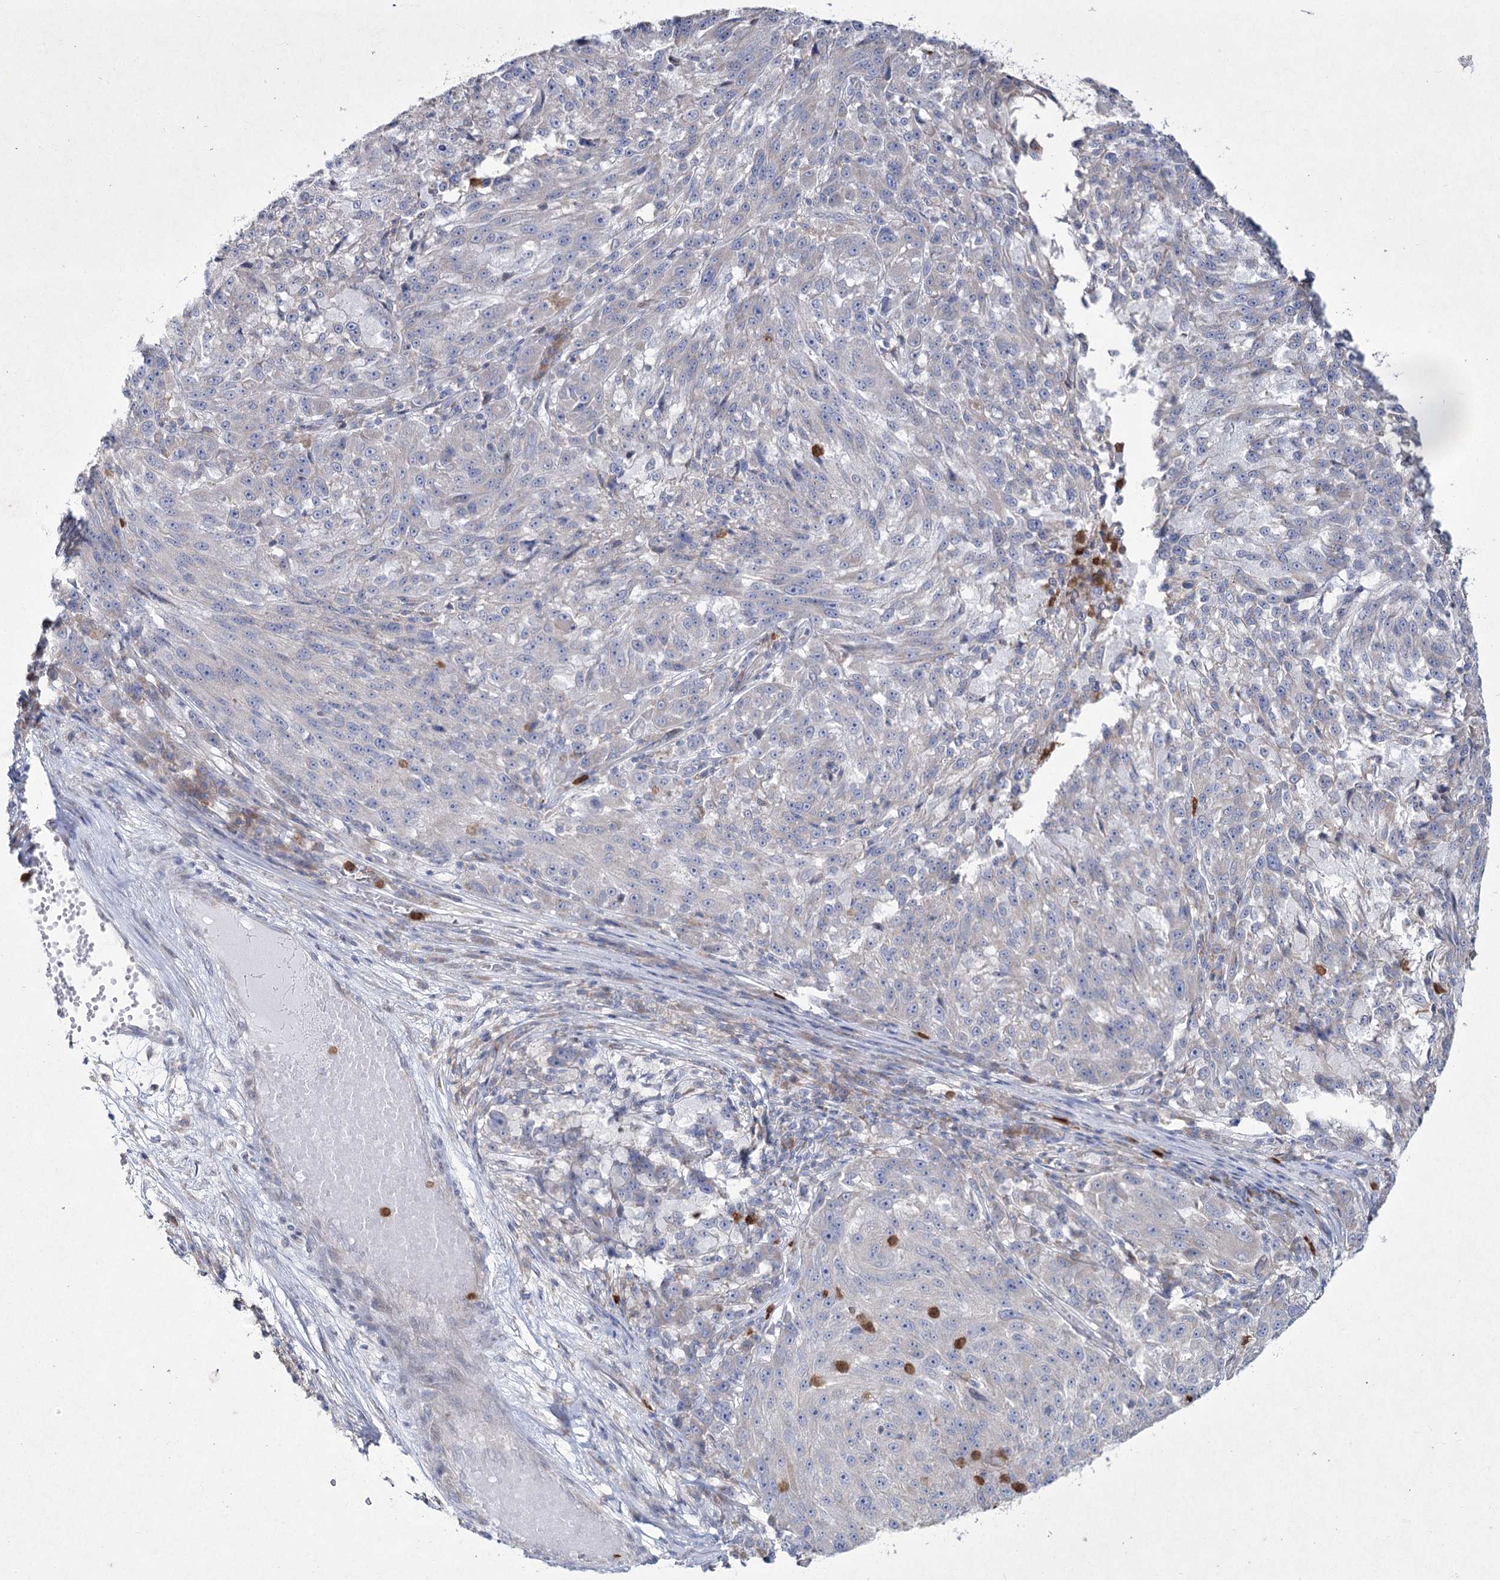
{"staining": {"intensity": "negative", "quantity": "none", "location": "none"}, "tissue": "melanoma", "cell_type": "Tumor cells", "image_type": "cancer", "snomed": [{"axis": "morphology", "description": "Malignant melanoma, NOS"}, {"axis": "topography", "description": "Skin"}], "caption": "There is no significant expression in tumor cells of malignant melanoma.", "gene": "NIPAL4", "patient": {"sex": "male", "age": 53}}